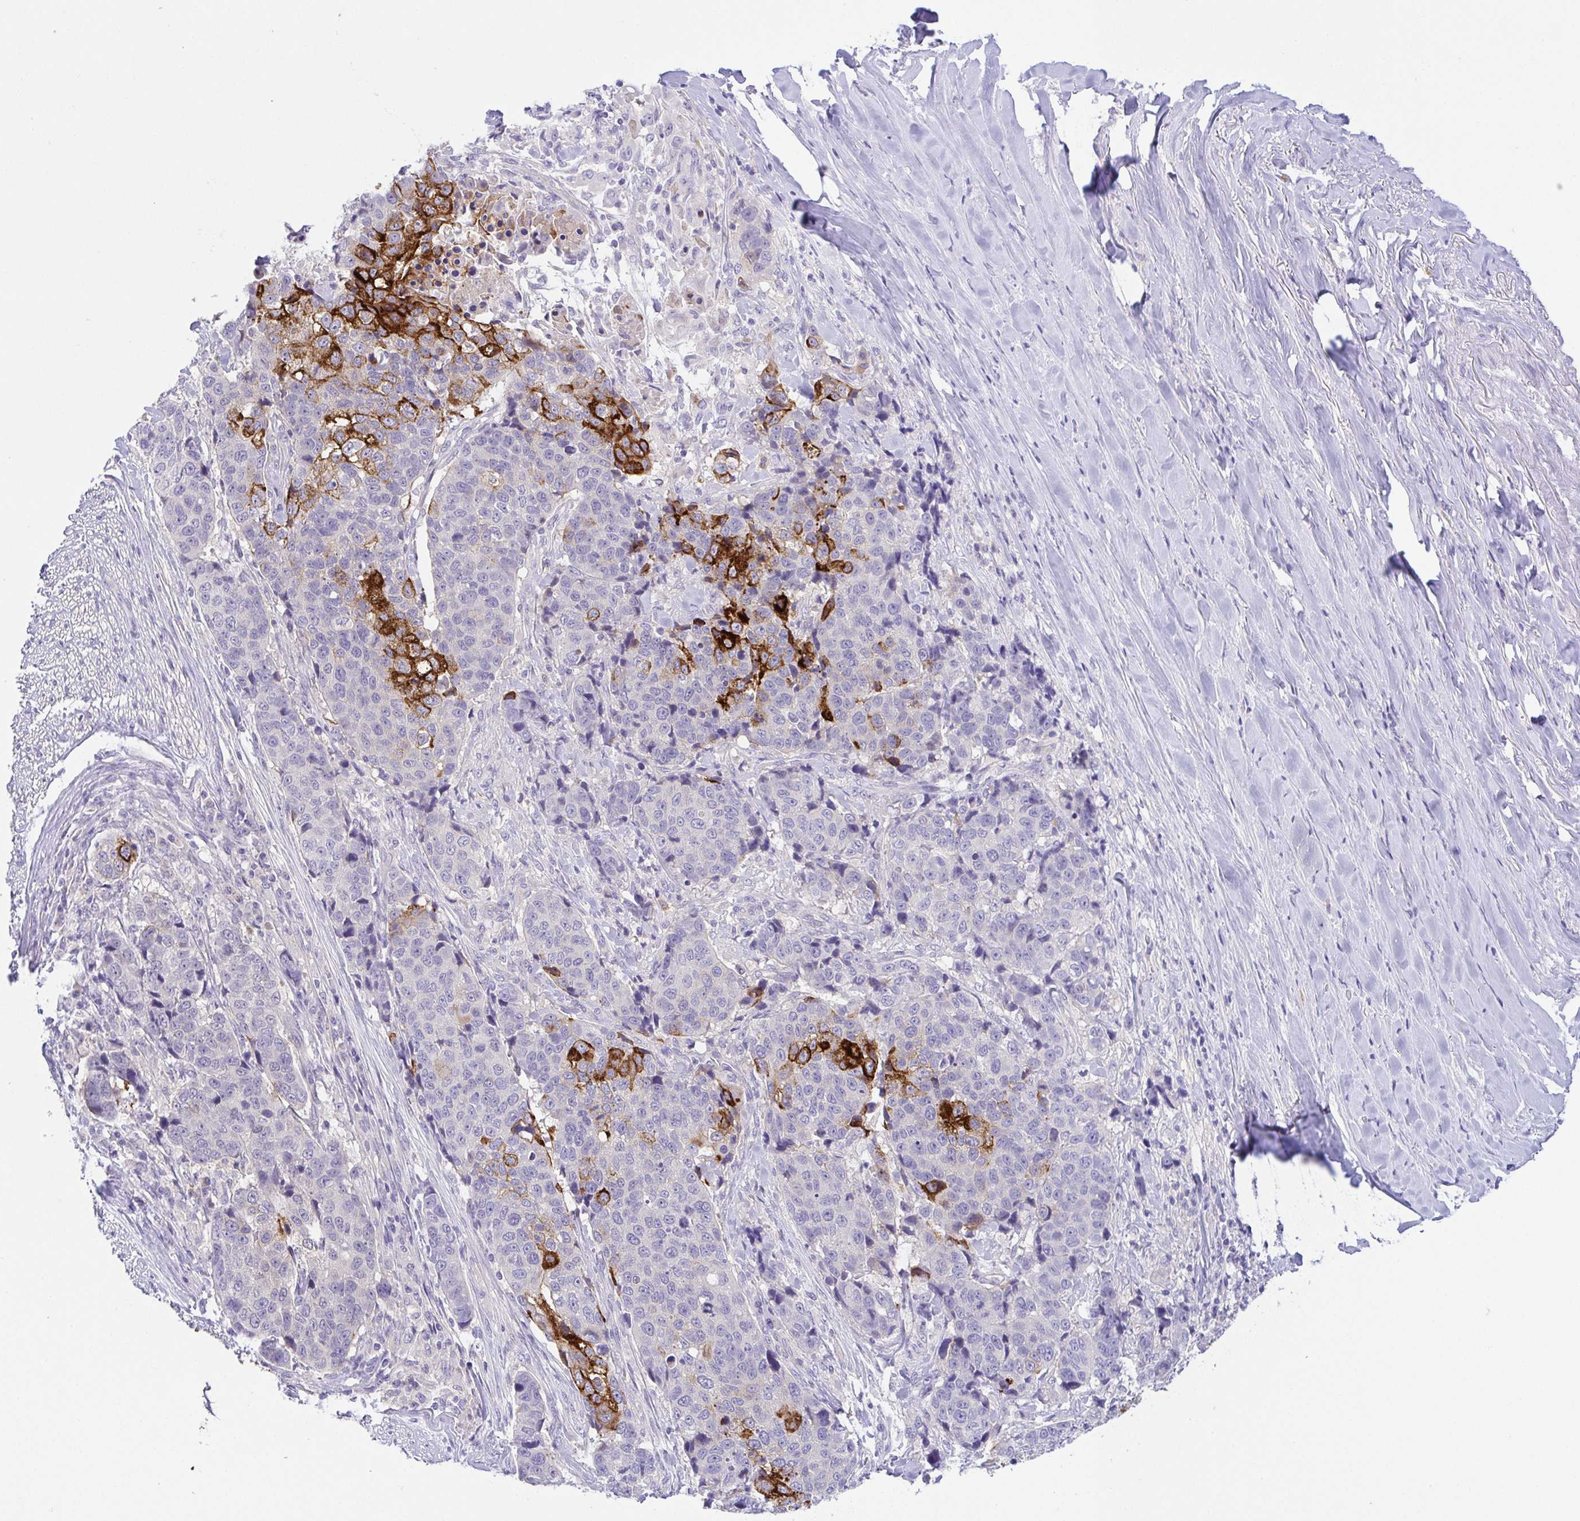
{"staining": {"intensity": "strong", "quantity": "<25%", "location": "cytoplasmic/membranous"}, "tissue": "lung cancer", "cell_type": "Tumor cells", "image_type": "cancer", "snomed": [{"axis": "morphology", "description": "Squamous cell carcinoma, NOS"}, {"axis": "topography", "description": "Lymph node"}, {"axis": "topography", "description": "Lung"}], "caption": "Strong cytoplasmic/membranous positivity for a protein is seen in approximately <25% of tumor cells of lung squamous cell carcinoma using IHC.", "gene": "KRTDAP", "patient": {"sex": "male", "age": 61}}